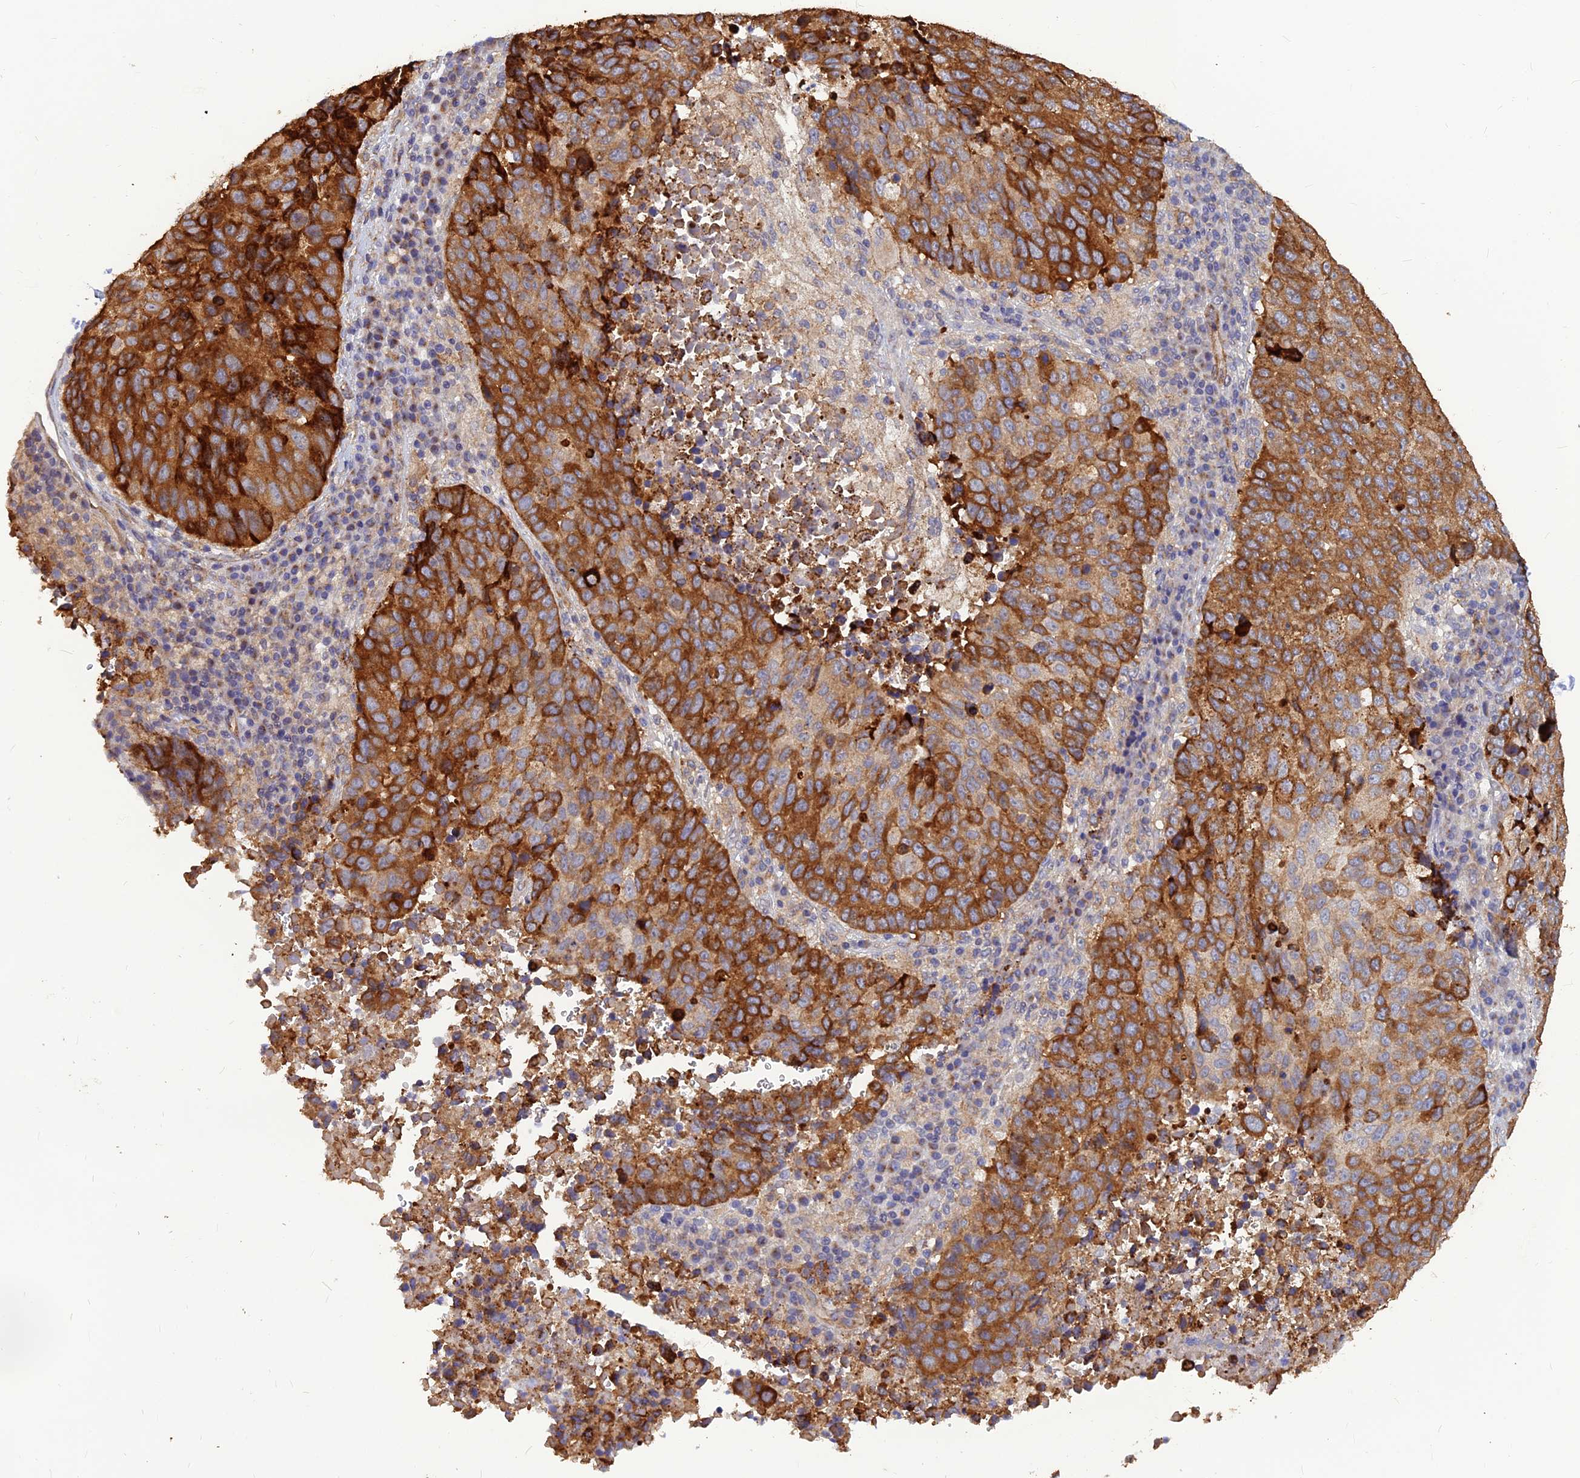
{"staining": {"intensity": "strong", "quantity": ">75%", "location": "cytoplasmic/membranous"}, "tissue": "lung cancer", "cell_type": "Tumor cells", "image_type": "cancer", "snomed": [{"axis": "morphology", "description": "Squamous cell carcinoma, NOS"}, {"axis": "topography", "description": "Lung"}], "caption": "Immunohistochemical staining of lung squamous cell carcinoma displays strong cytoplasmic/membranous protein staining in approximately >75% of tumor cells.", "gene": "LEKR1", "patient": {"sex": "male", "age": 73}}